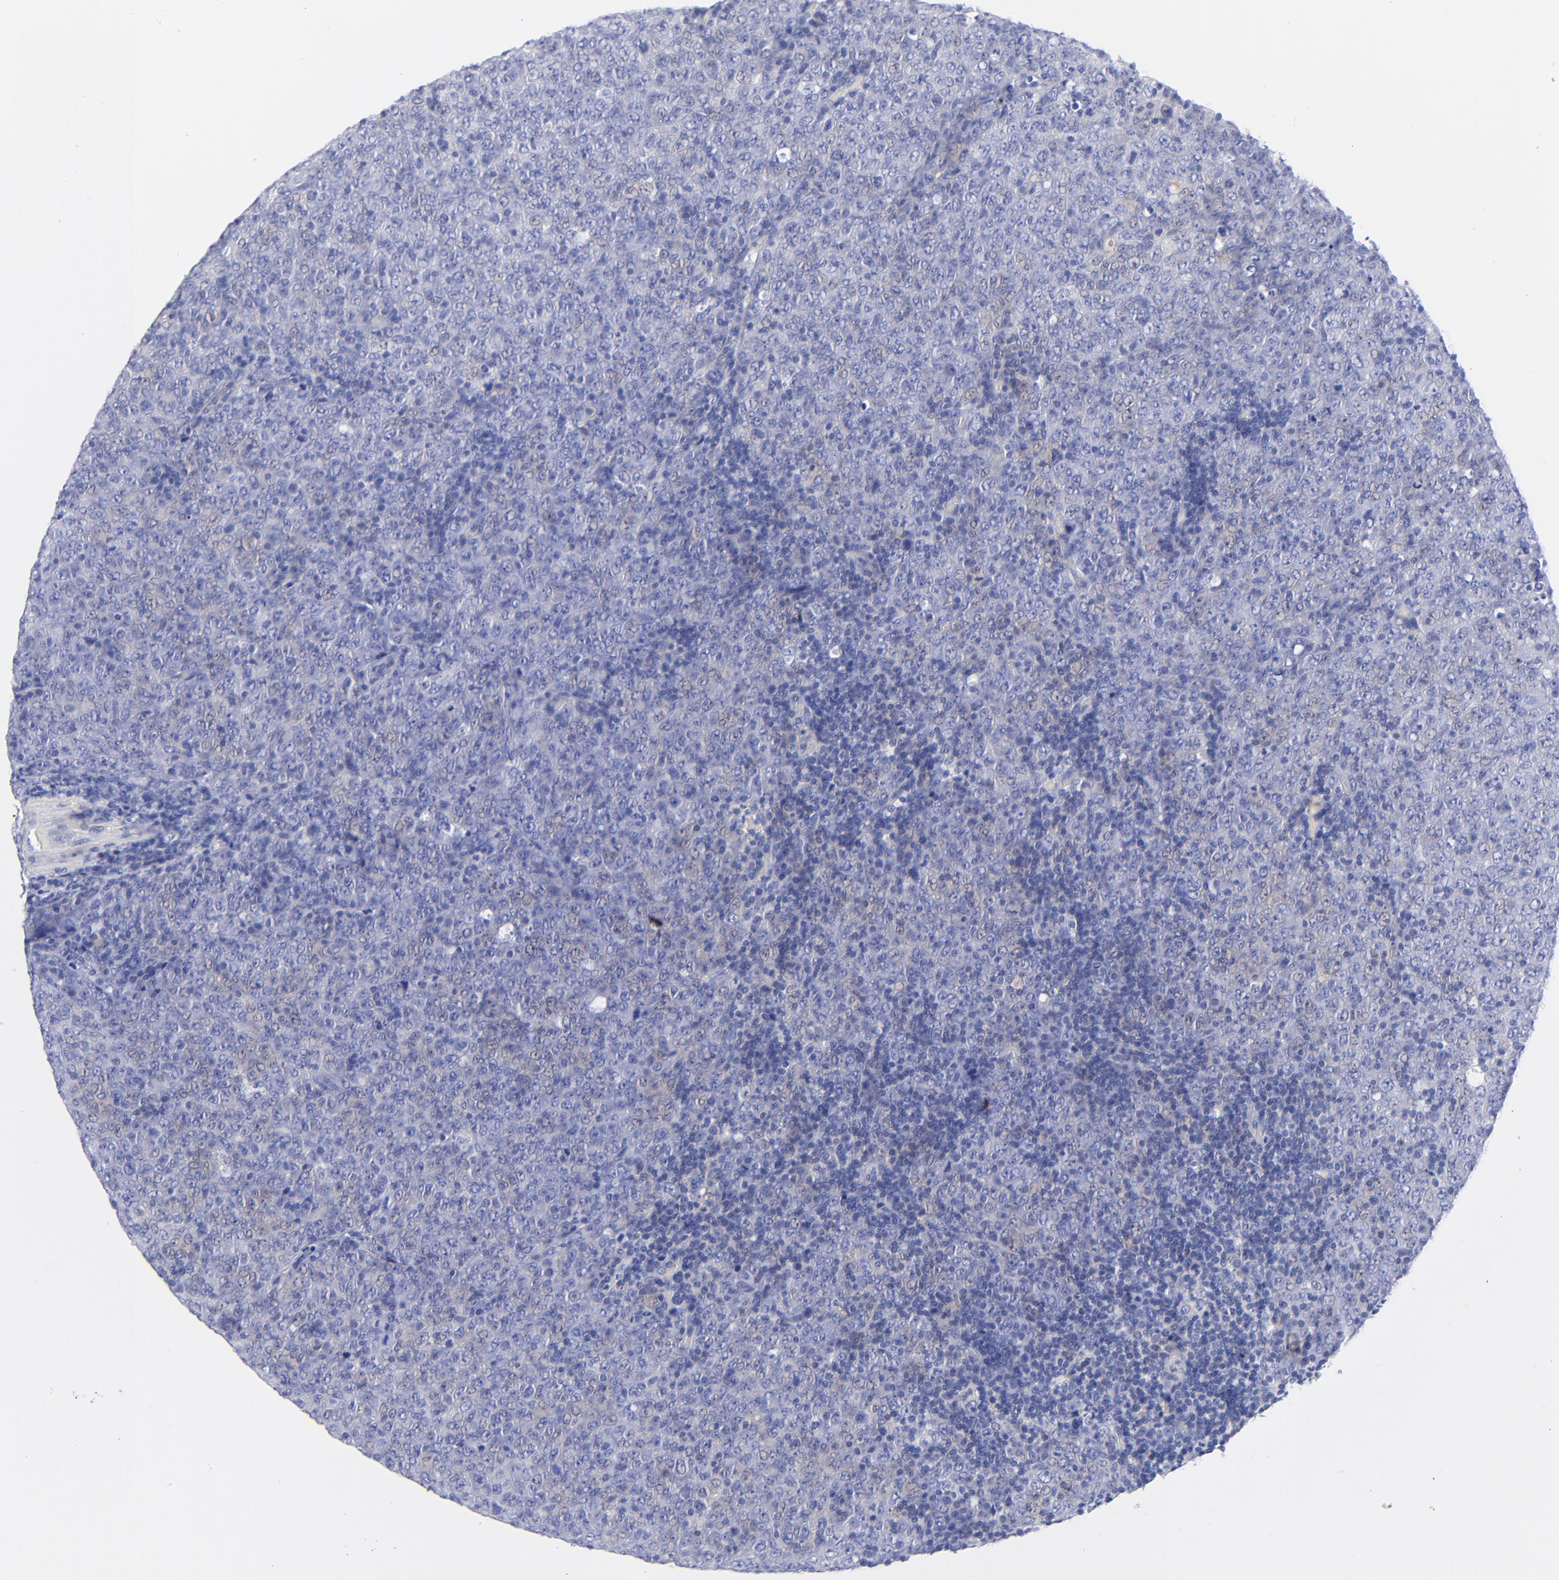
{"staining": {"intensity": "negative", "quantity": "none", "location": "none"}, "tissue": "lymphoma", "cell_type": "Tumor cells", "image_type": "cancer", "snomed": [{"axis": "morphology", "description": "Malignant lymphoma, non-Hodgkin's type, High grade"}, {"axis": "topography", "description": "Tonsil"}], "caption": "High-grade malignant lymphoma, non-Hodgkin's type was stained to show a protein in brown. There is no significant staining in tumor cells. (Immunohistochemistry, brightfield microscopy, high magnification).", "gene": "HORMAD2", "patient": {"sex": "female", "age": 36}}